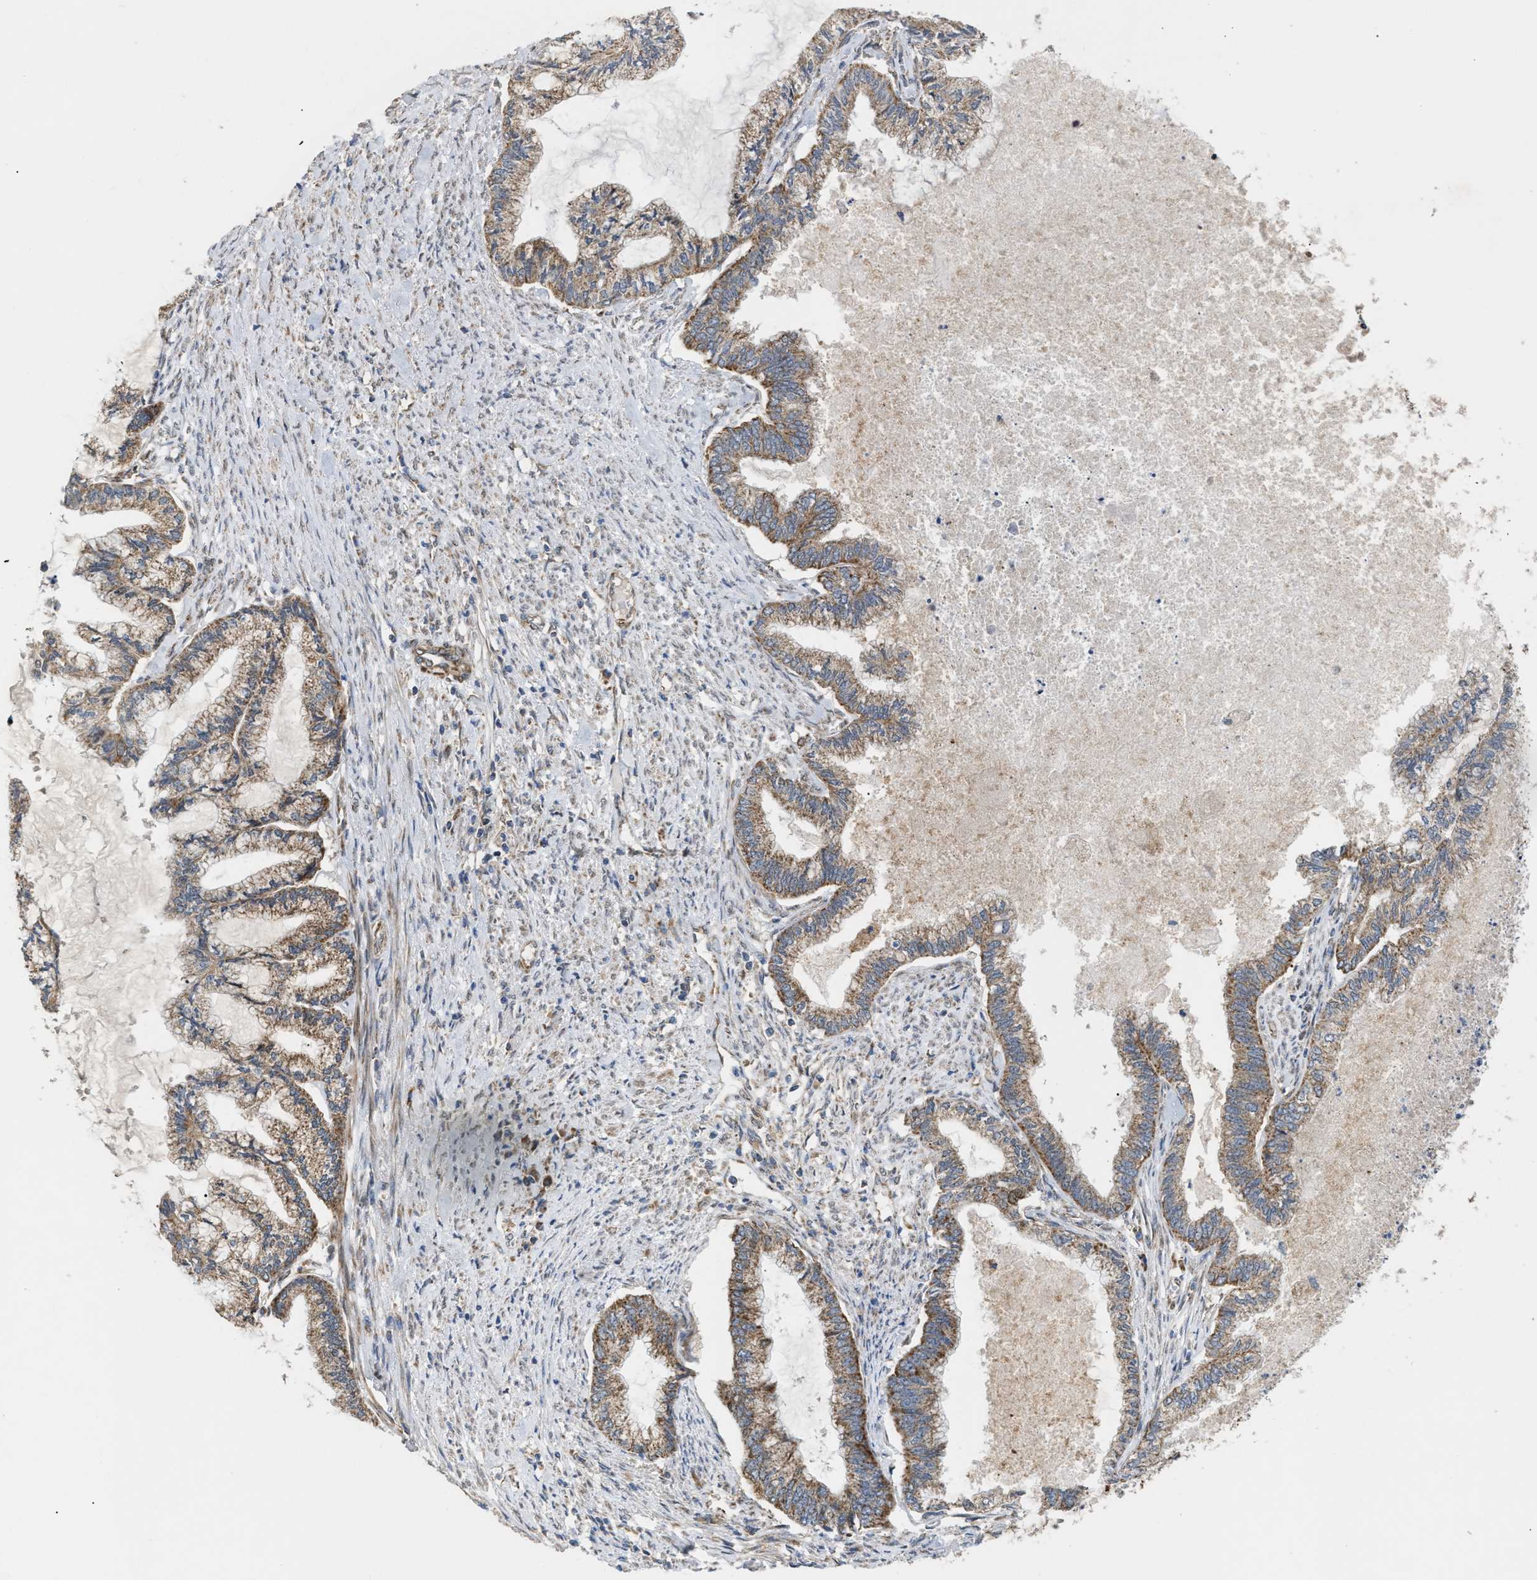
{"staining": {"intensity": "weak", "quantity": ">75%", "location": "cytoplasmic/membranous"}, "tissue": "endometrial cancer", "cell_type": "Tumor cells", "image_type": "cancer", "snomed": [{"axis": "morphology", "description": "Adenocarcinoma, NOS"}, {"axis": "topography", "description": "Endometrium"}], "caption": "Tumor cells demonstrate low levels of weak cytoplasmic/membranous staining in about >75% of cells in human endometrial cancer.", "gene": "TACO1", "patient": {"sex": "female", "age": 86}}